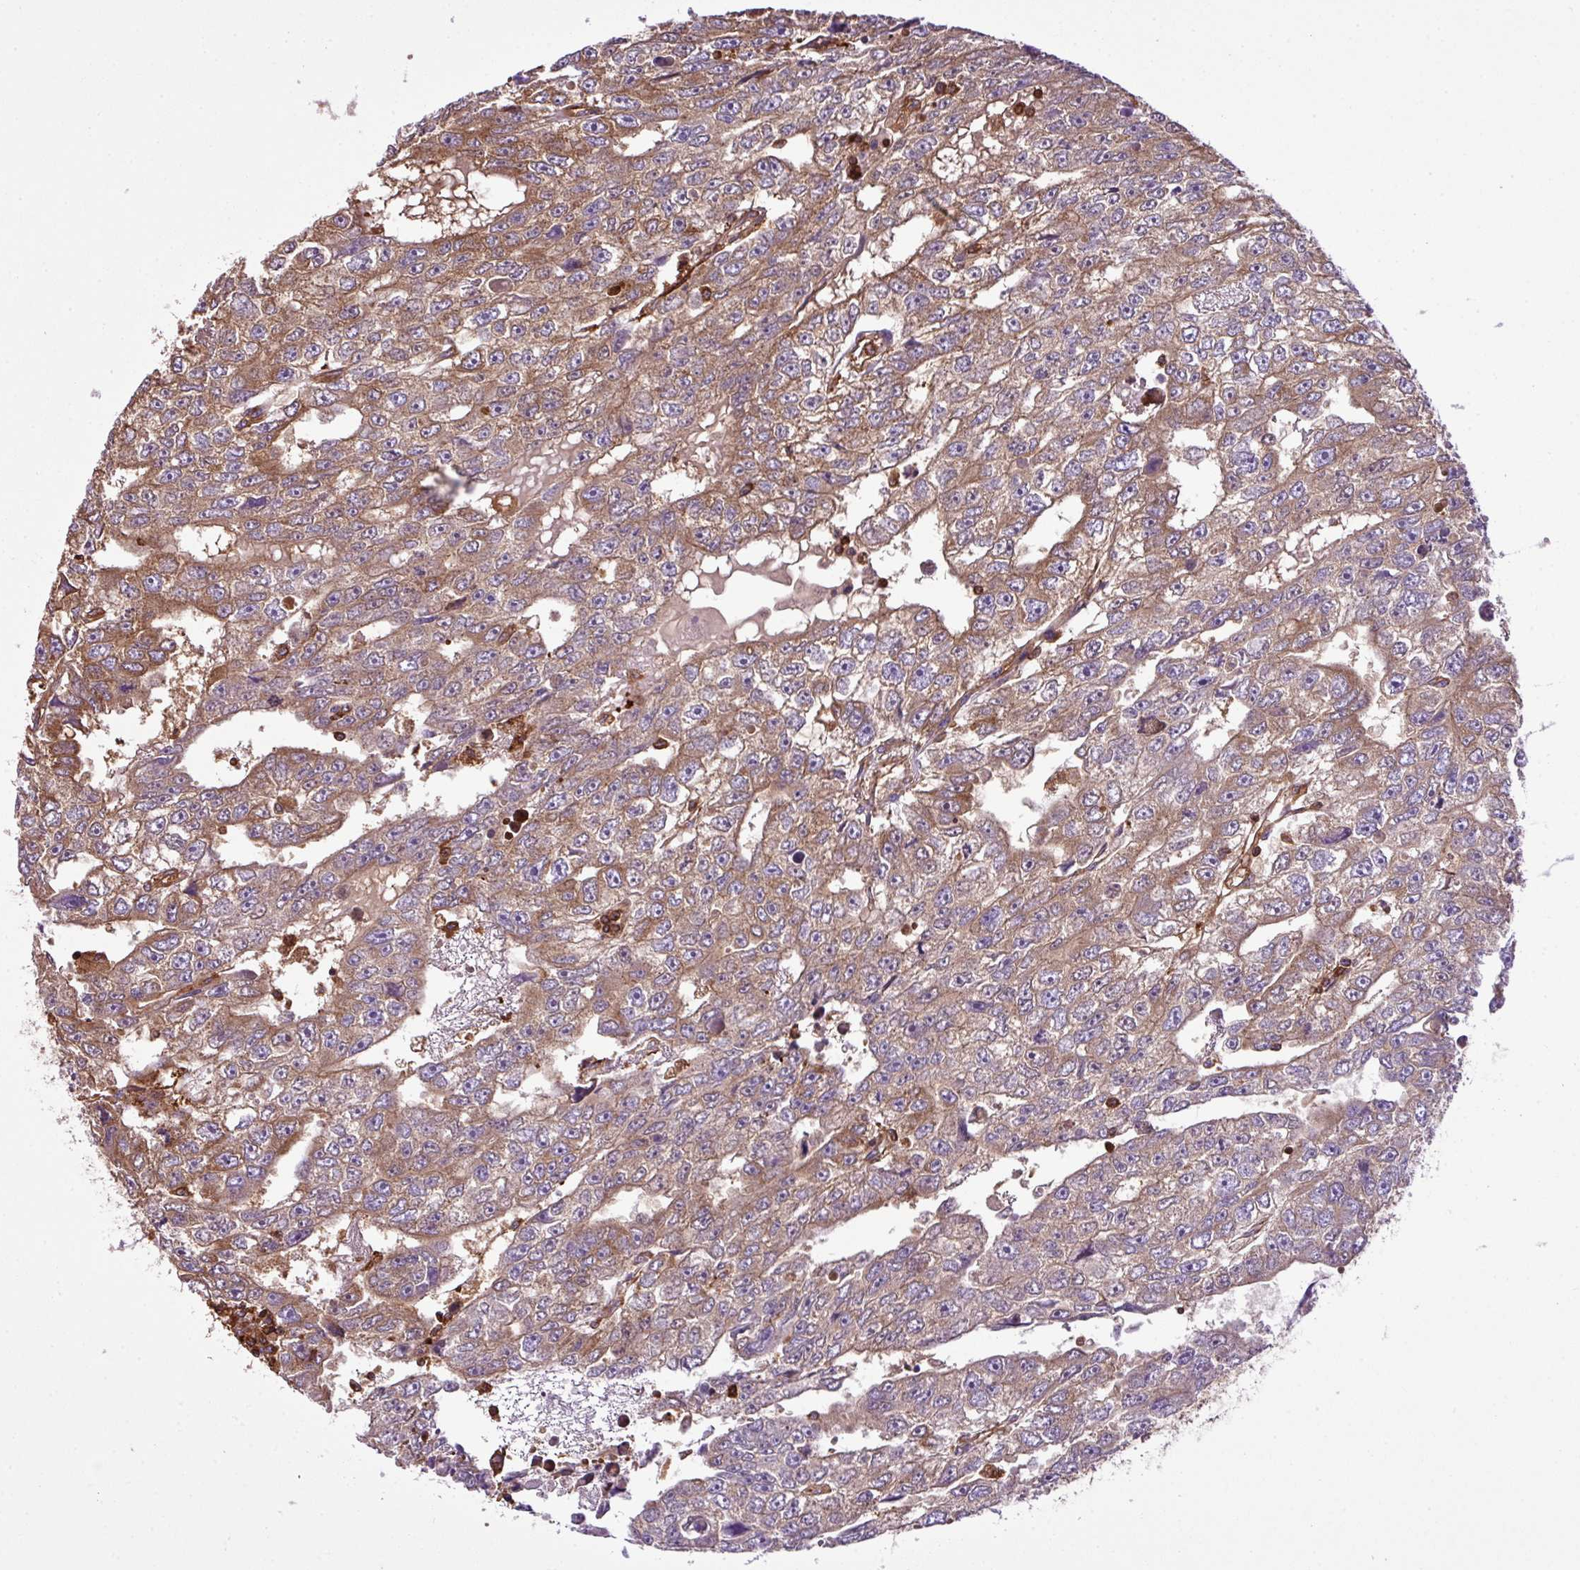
{"staining": {"intensity": "moderate", "quantity": "<25%", "location": "cytoplasmic/membranous"}, "tissue": "testis cancer", "cell_type": "Tumor cells", "image_type": "cancer", "snomed": [{"axis": "morphology", "description": "Carcinoma, Embryonal, NOS"}, {"axis": "topography", "description": "Testis"}], "caption": "The image reveals staining of testis cancer (embryonal carcinoma), revealing moderate cytoplasmic/membranous protein positivity (brown color) within tumor cells. (DAB IHC with brightfield microscopy, high magnification).", "gene": "PGAP6", "patient": {"sex": "male", "age": 20}}